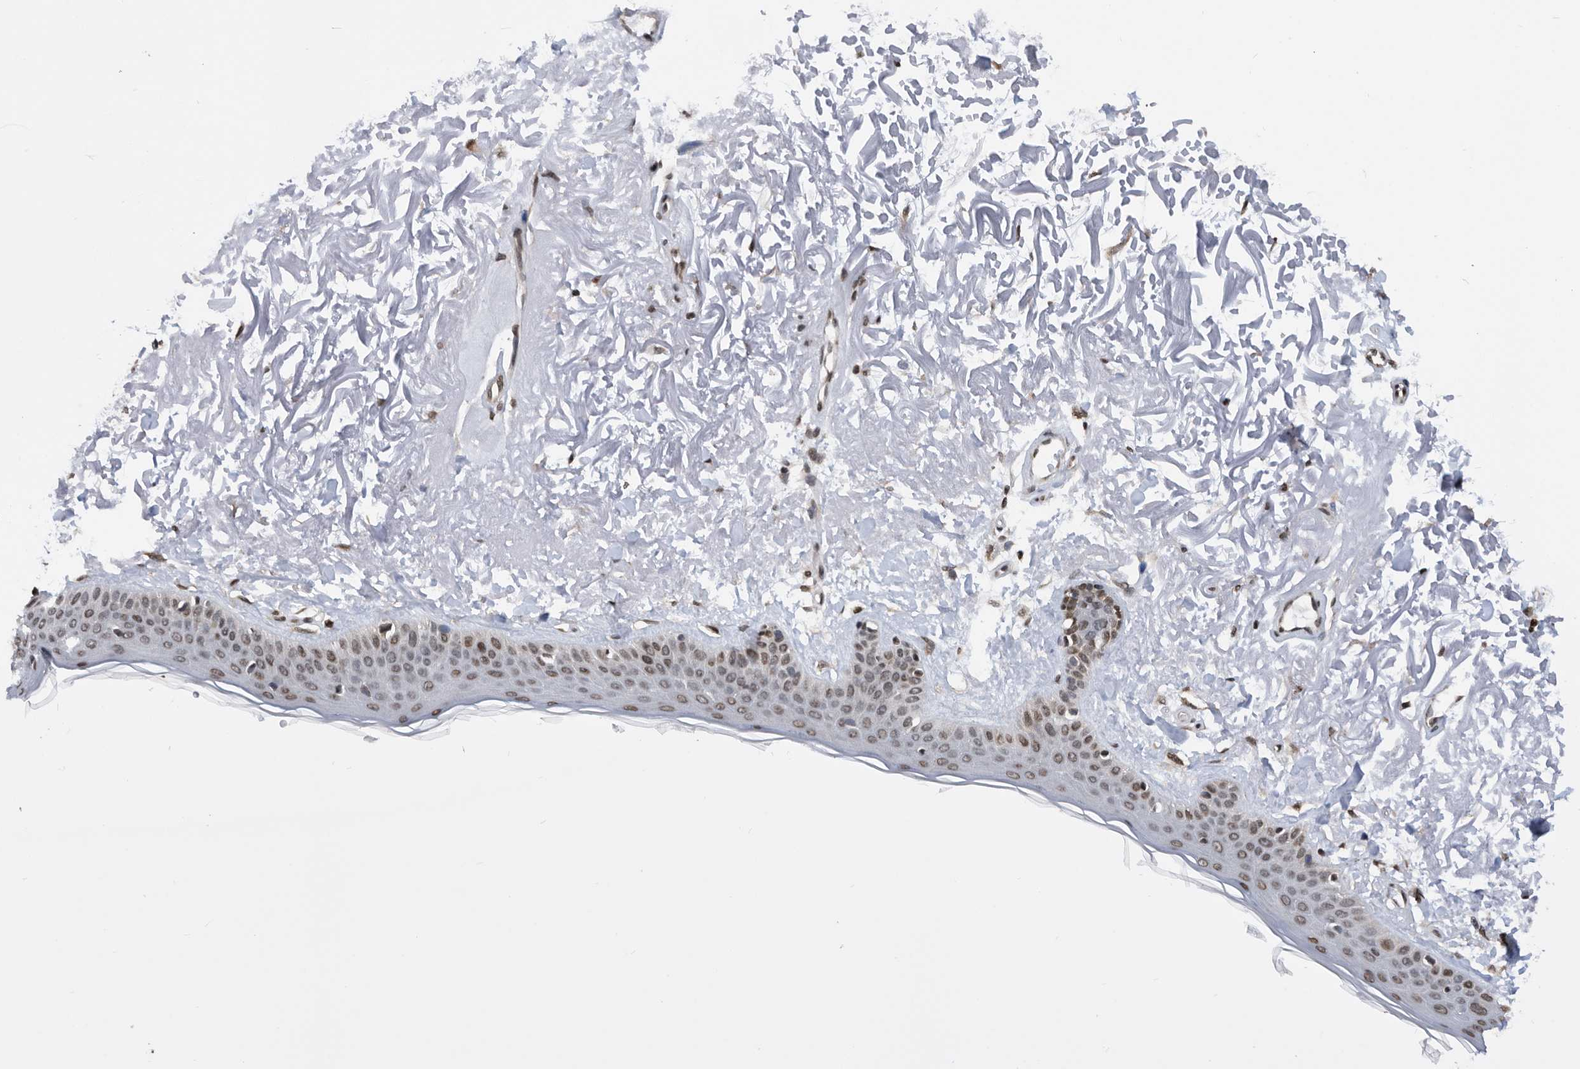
{"staining": {"intensity": "moderate", "quantity": ">75%", "location": "nuclear"}, "tissue": "skin", "cell_type": "Fibroblasts", "image_type": "normal", "snomed": [{"axis": "morphology", "description": "Normal tissue, NOS"}, {"axis": "topography", "description": "Skin"}, {"axis": "topography", "description": "Skeletal muscle"}], "caption": "Immunohistochemical staining of normal skin shows moderate nuclear protein staining in about >75% of fibroblasts.", "gene": "SNRNP48", "patient": {"sex": "male", "age": 83}}